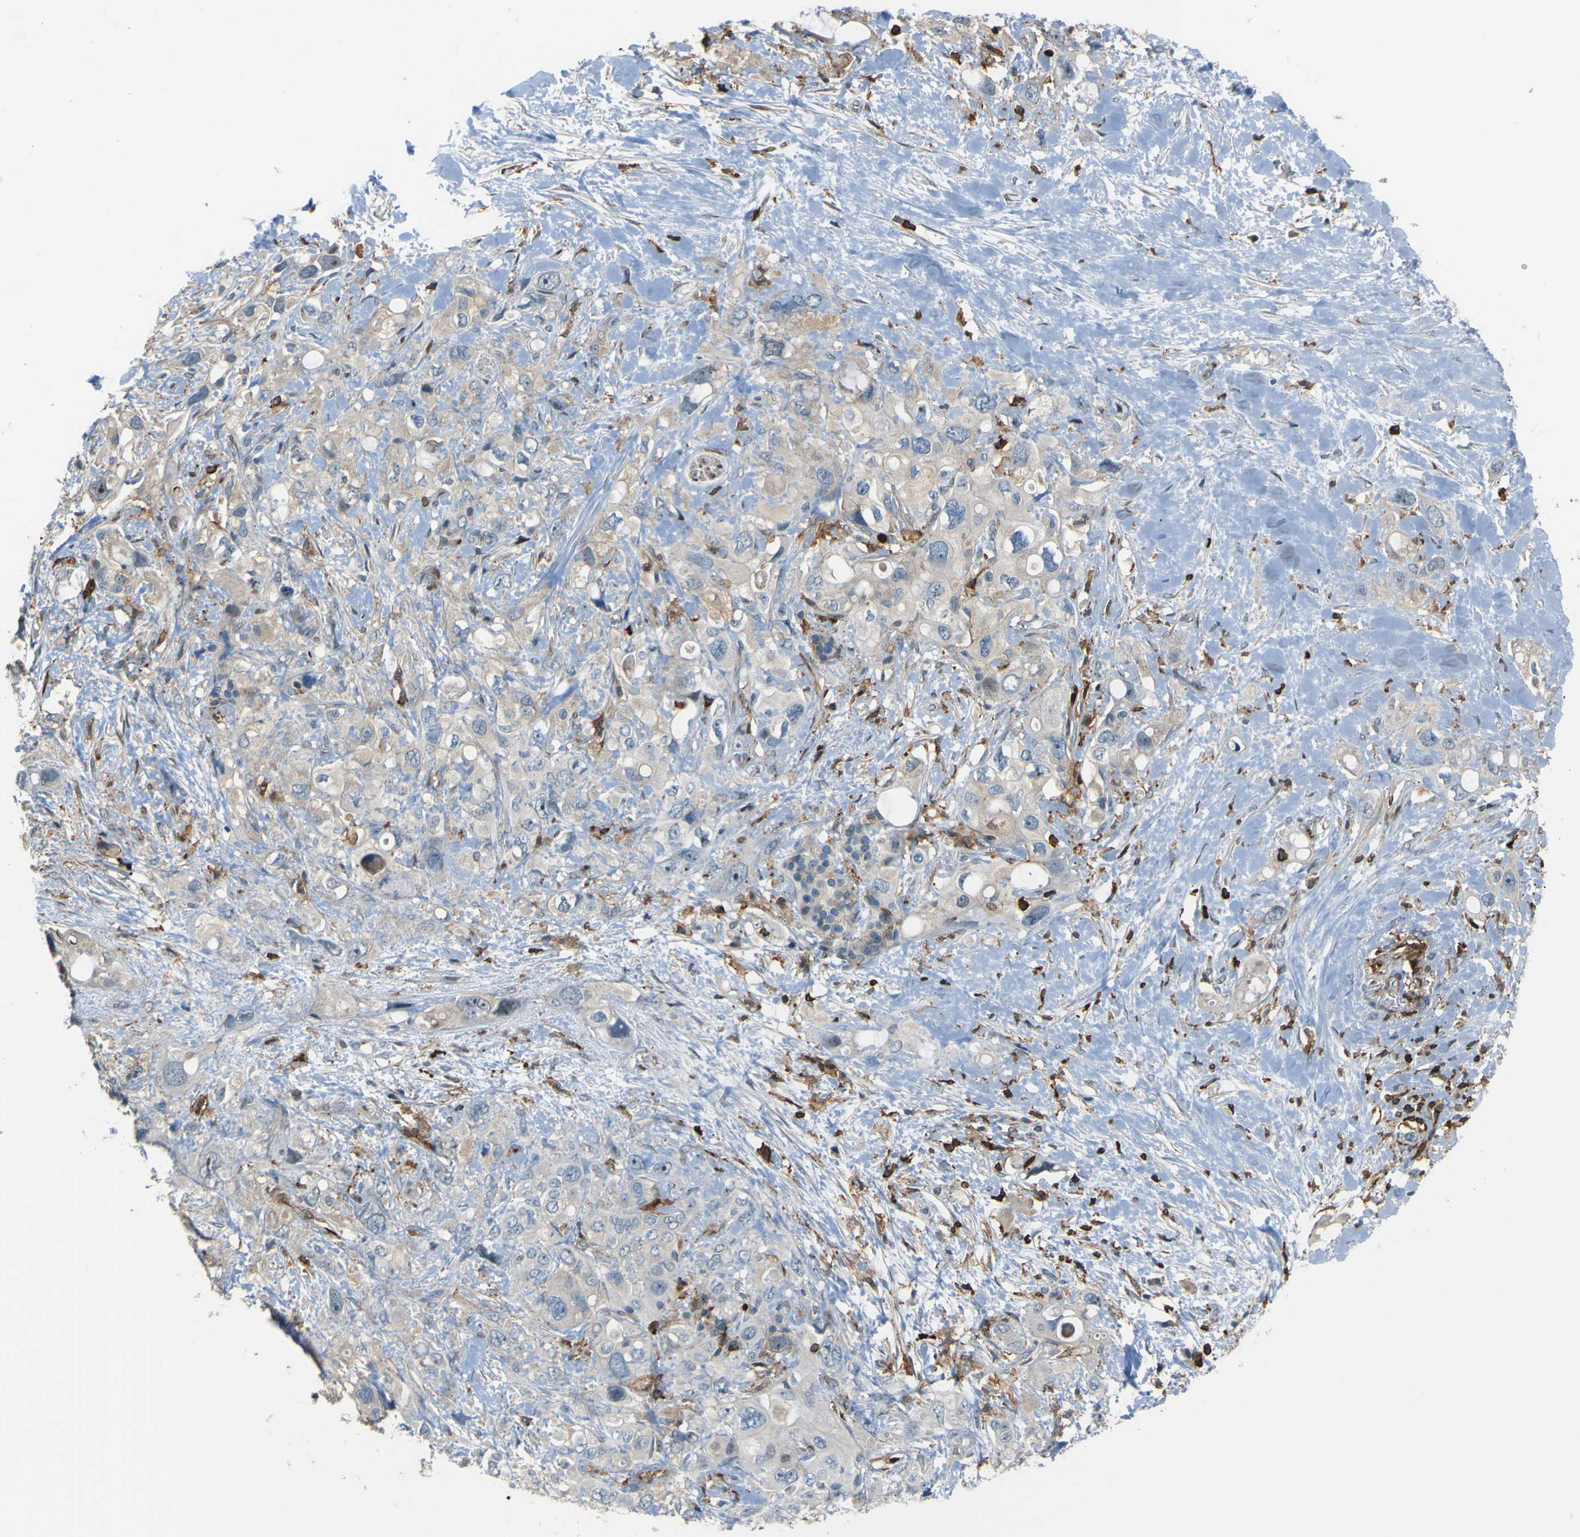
{"staining": {"intensity": "weak", "quantity": "<25%", "location": "cytoplasmic/membranous"}, "tissue": "pancreatic cancer", "cell_type": "Tumor cells", "image_type": "cancer", "snomed": [{"axis": "morphology", "description": "Adenocarcinoma, NOS"}, {"axis": "topography", "description": "Pancreas"}], "caption": "An immunohistochemistry (IHC) histopathology image of pancreatic cancer is shown. There is no staining in tumor cells of pancreatic cancer.", "gene": "PCDHB5", "patient": {"sex": "female", "age": 56}}